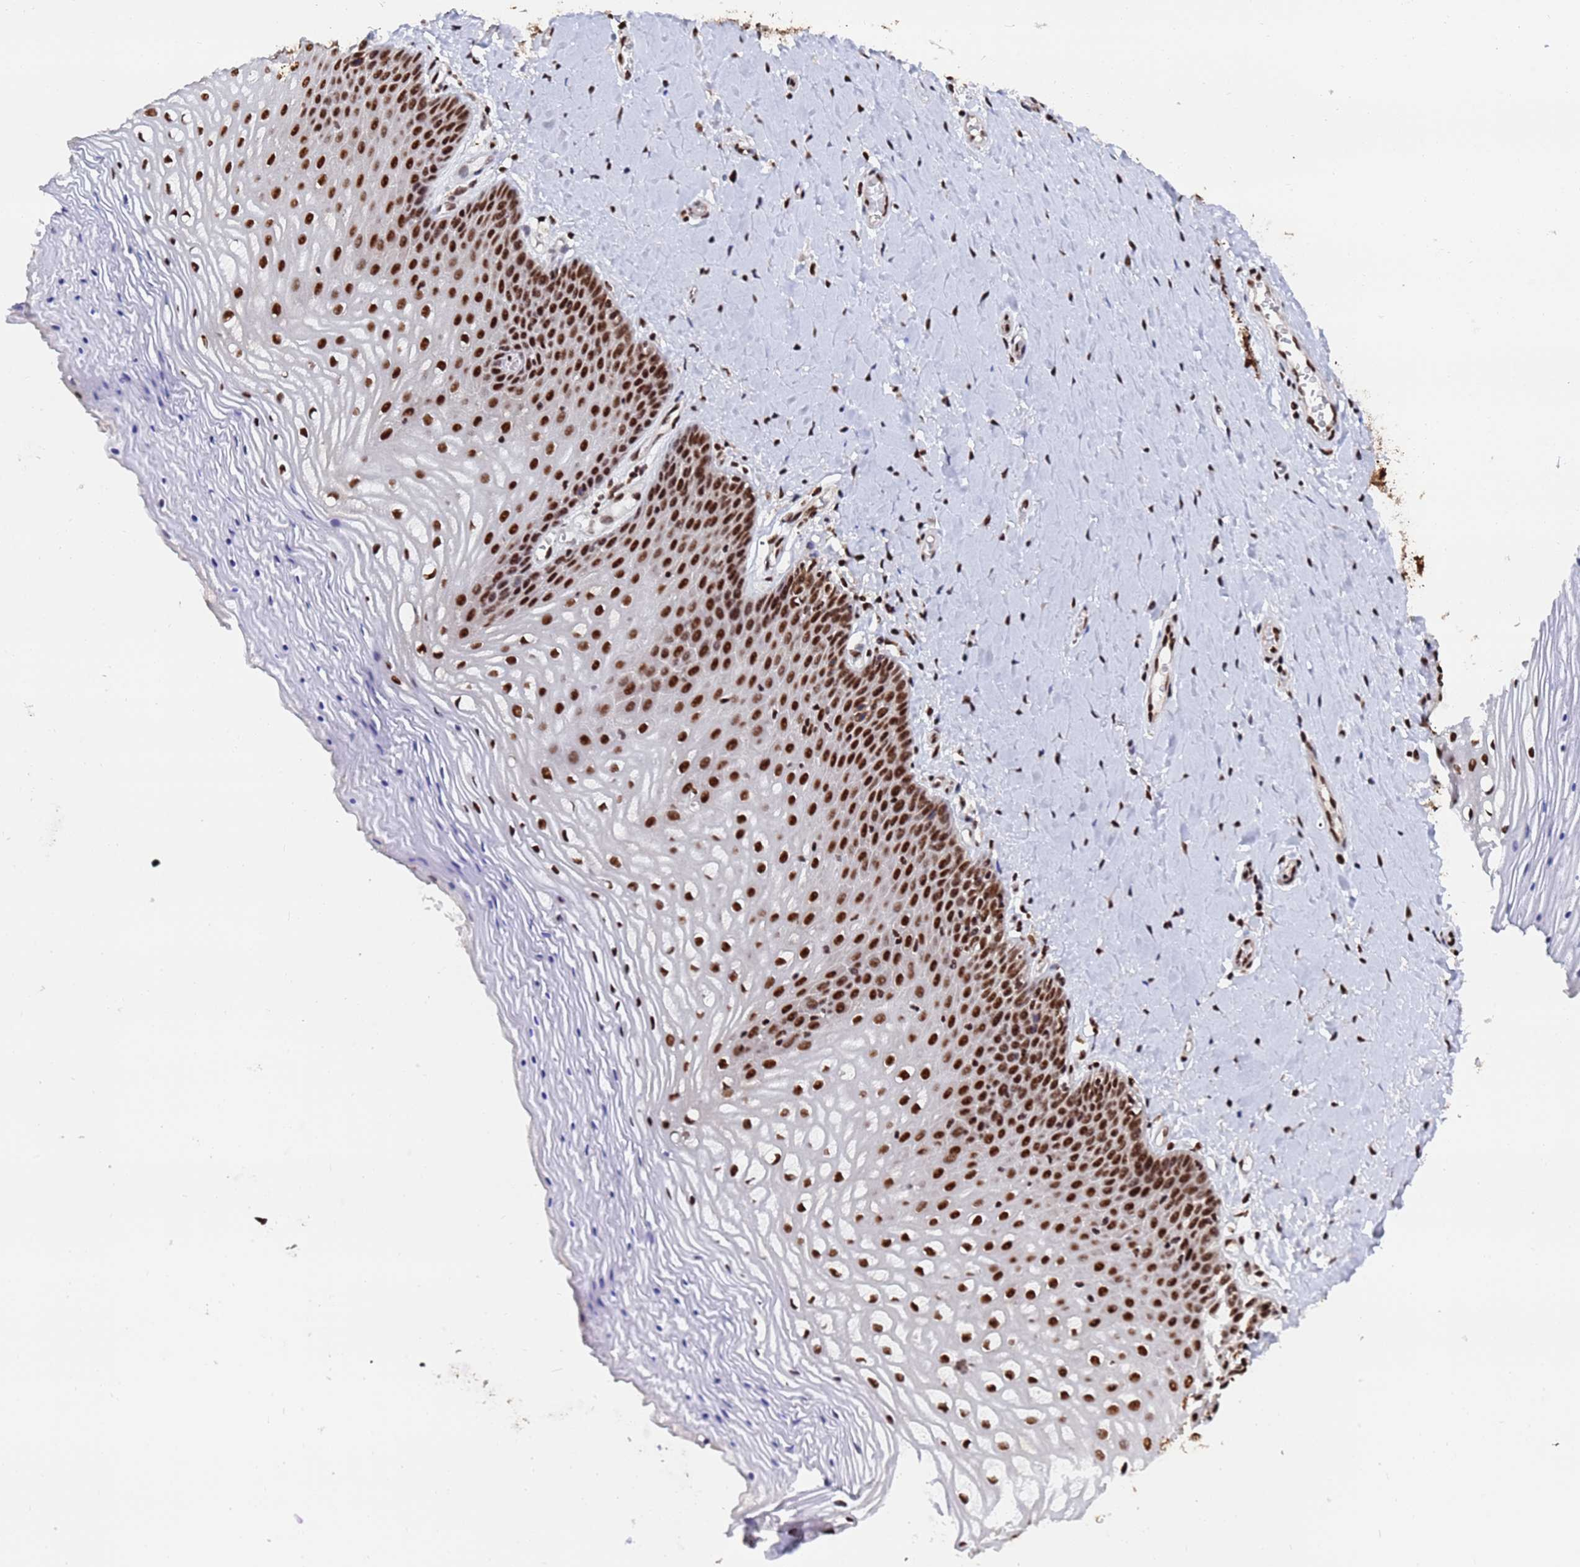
{"staining": {"intensity": "strong", "quantity": ">75%", "location": "nuclear"}, "tissue": "vagina", "cell_type": "Squamous epithelial cells", "image_type": "normal", "snomed": [{"axis": "morphology", "description": "Normal tissue, NOS"}, {"axis": "topography", "description": "Vagina"}], "caption": "This micrograph displays immunohistochemistry (IHC) staining of normal vagina, with high strong nuclear expression in approximately >75% of squamous epithelial cells.", "gene": "SF3B2", "patient": {"sex": "female", "age": 65}}